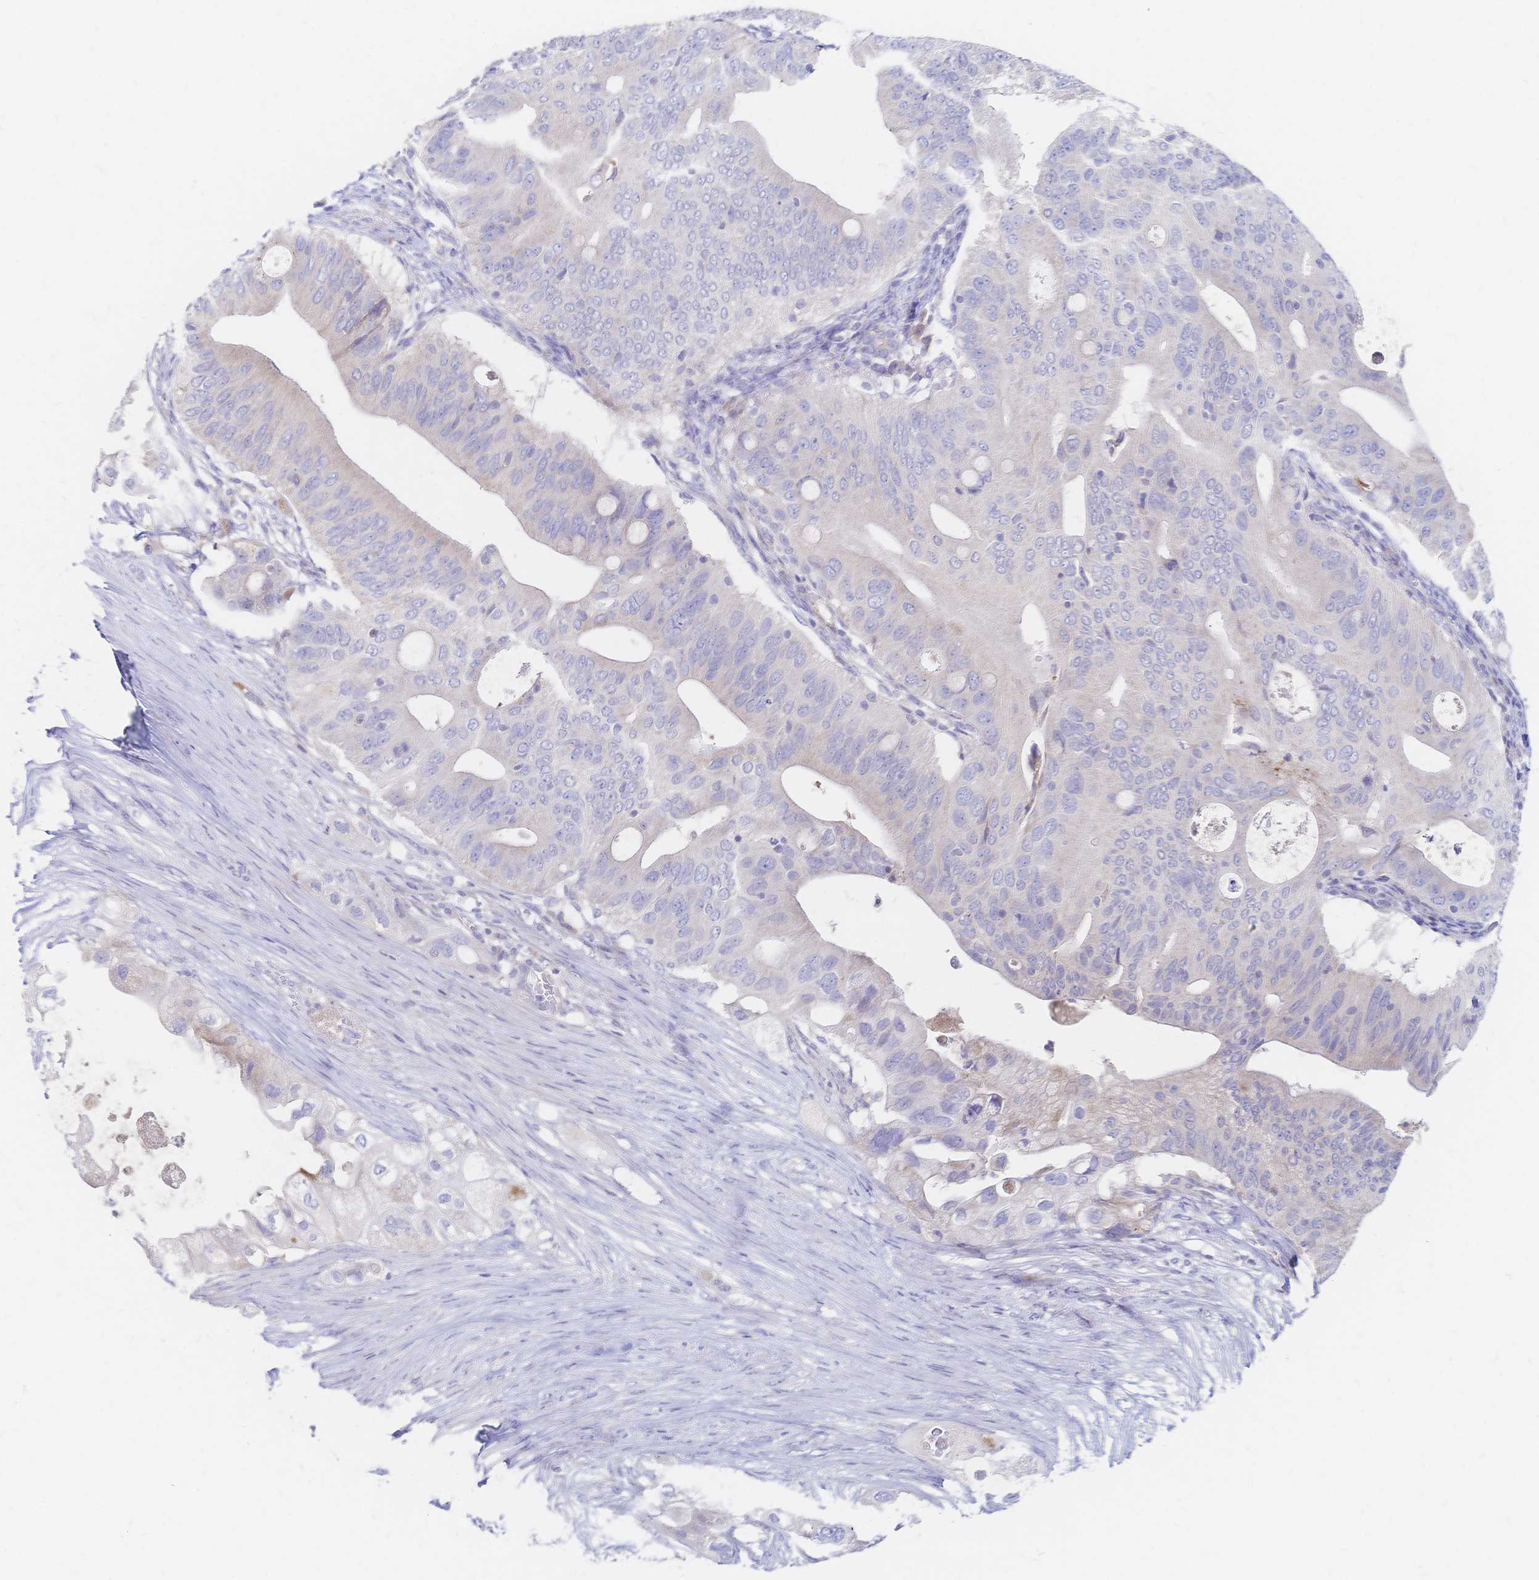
{"staining": {"intensity": "negative", "quantity": "none", "location": "none"}, "tissue": "pancreatic cancer", "cell_type": "Tumor cells", "image_type": "cancer", "snomed": [{"axis": "morphology", "description": "Adenocarcinoma, NOS"}, {"axis": "topography", "description": "Pancreas"}], "caption": "Protein analysis of pancreatic cancer (adenocarcinoma) demonstrates no significant expression in tumor cells.", "gene": "VWC2L", "patient": {"sex": "female", "age": 72}}